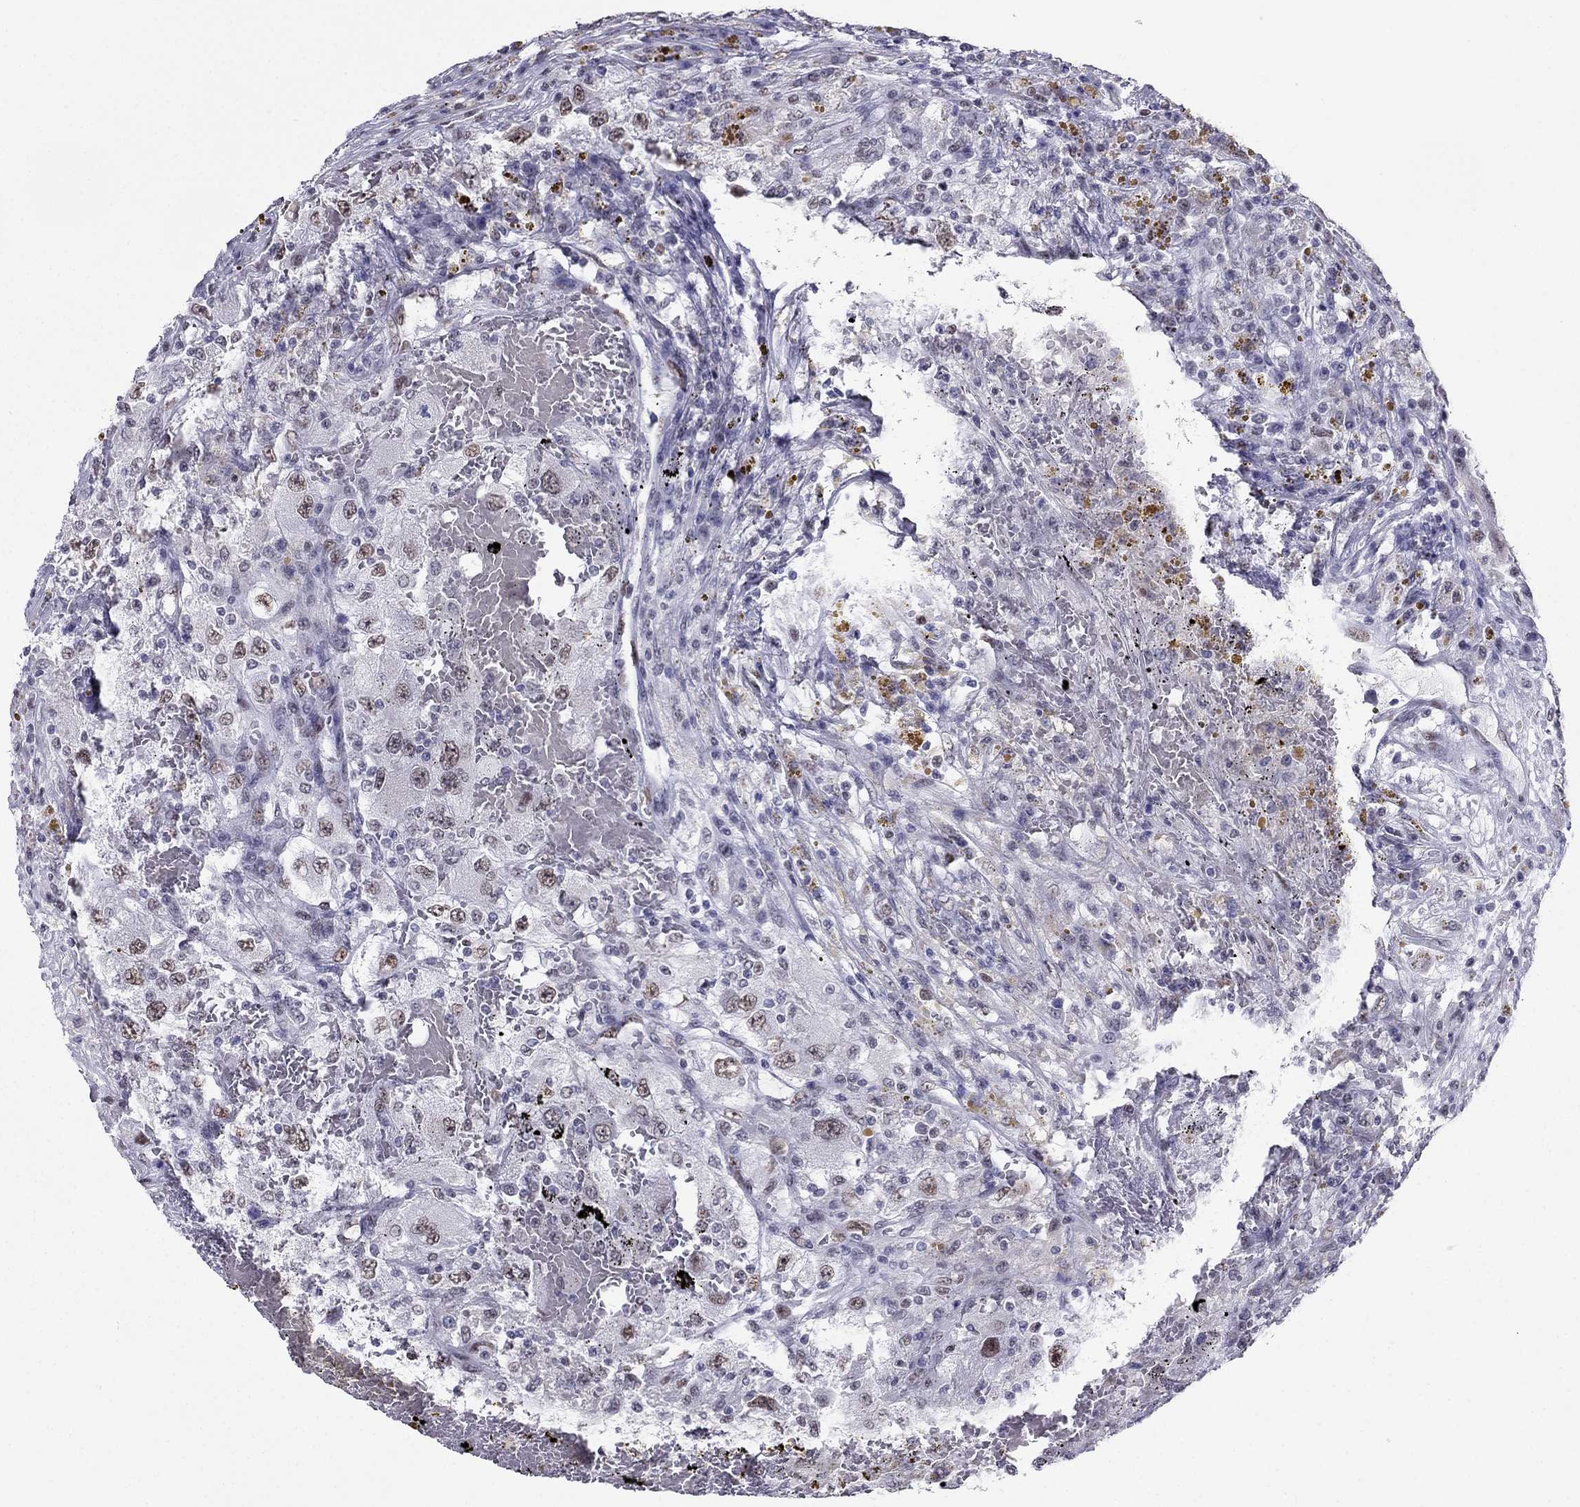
{"staining": {"intensity": "negative", "quantity": "none", "location": "none"}, "tissue": "renal cancer", "cell_type": "Tumor cells", "image_type": "cancer", "snomed": [{"axis": "morphology", "description": "Adenocarcinoma, NOS"}, {"axis": "topography", "description": "Kidney"}], "caption": "High power microscopy micrograph of an IHC micrograph of adenocarcinoma (renal), revealing no significant positivity in tumor cells.", "gene": "PPM1G", "patient": {"sex": "female", "age": 67}}